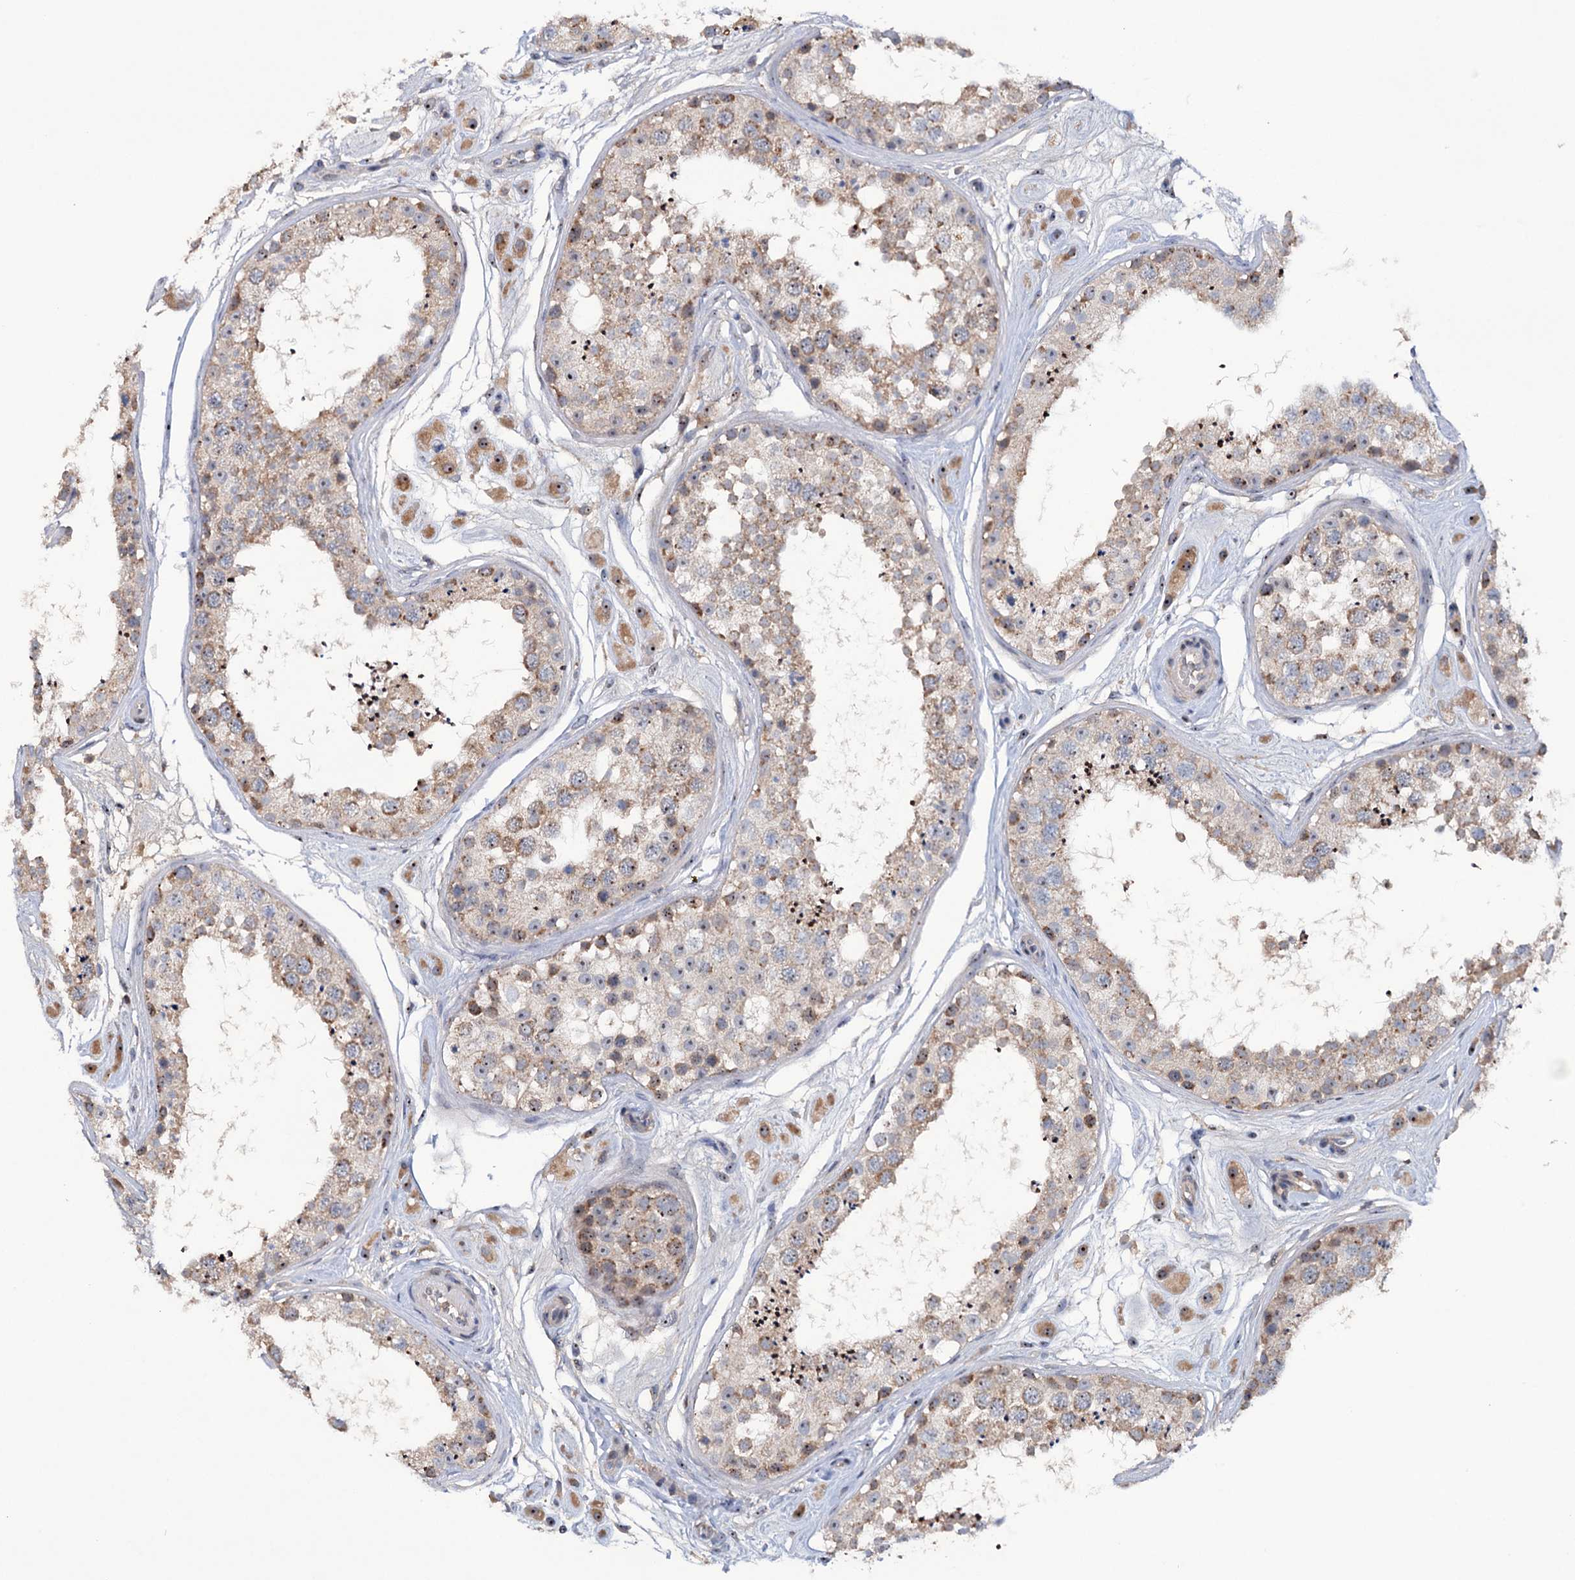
{"staining": {"intensity": "weak", "quantity": "25%-75%", "location": "cytoplasmic/membranous"}, "tissue": "testis", "cell_type": "Cells in seminiferous ducts", "image_type": "normal", "snomed": [{"axis": "morphology", "description": "Normal tissue, NOS"}, {"axis": "topography", "description": "Testis"}], "caption": "IHC (DAB (3,3'-diaminobenzidine)) staining of benign testis shows weak cytoplasmic/membranous protein positivity in about 25%-75% of cells in seminiferous ducts. (DAB (3,3'-diaminobenzidine) IHC, brown staining for protein, blue staining for nuclei).", "gene": "HTR3B", "patient": {"sex": "male", "age": 25}}